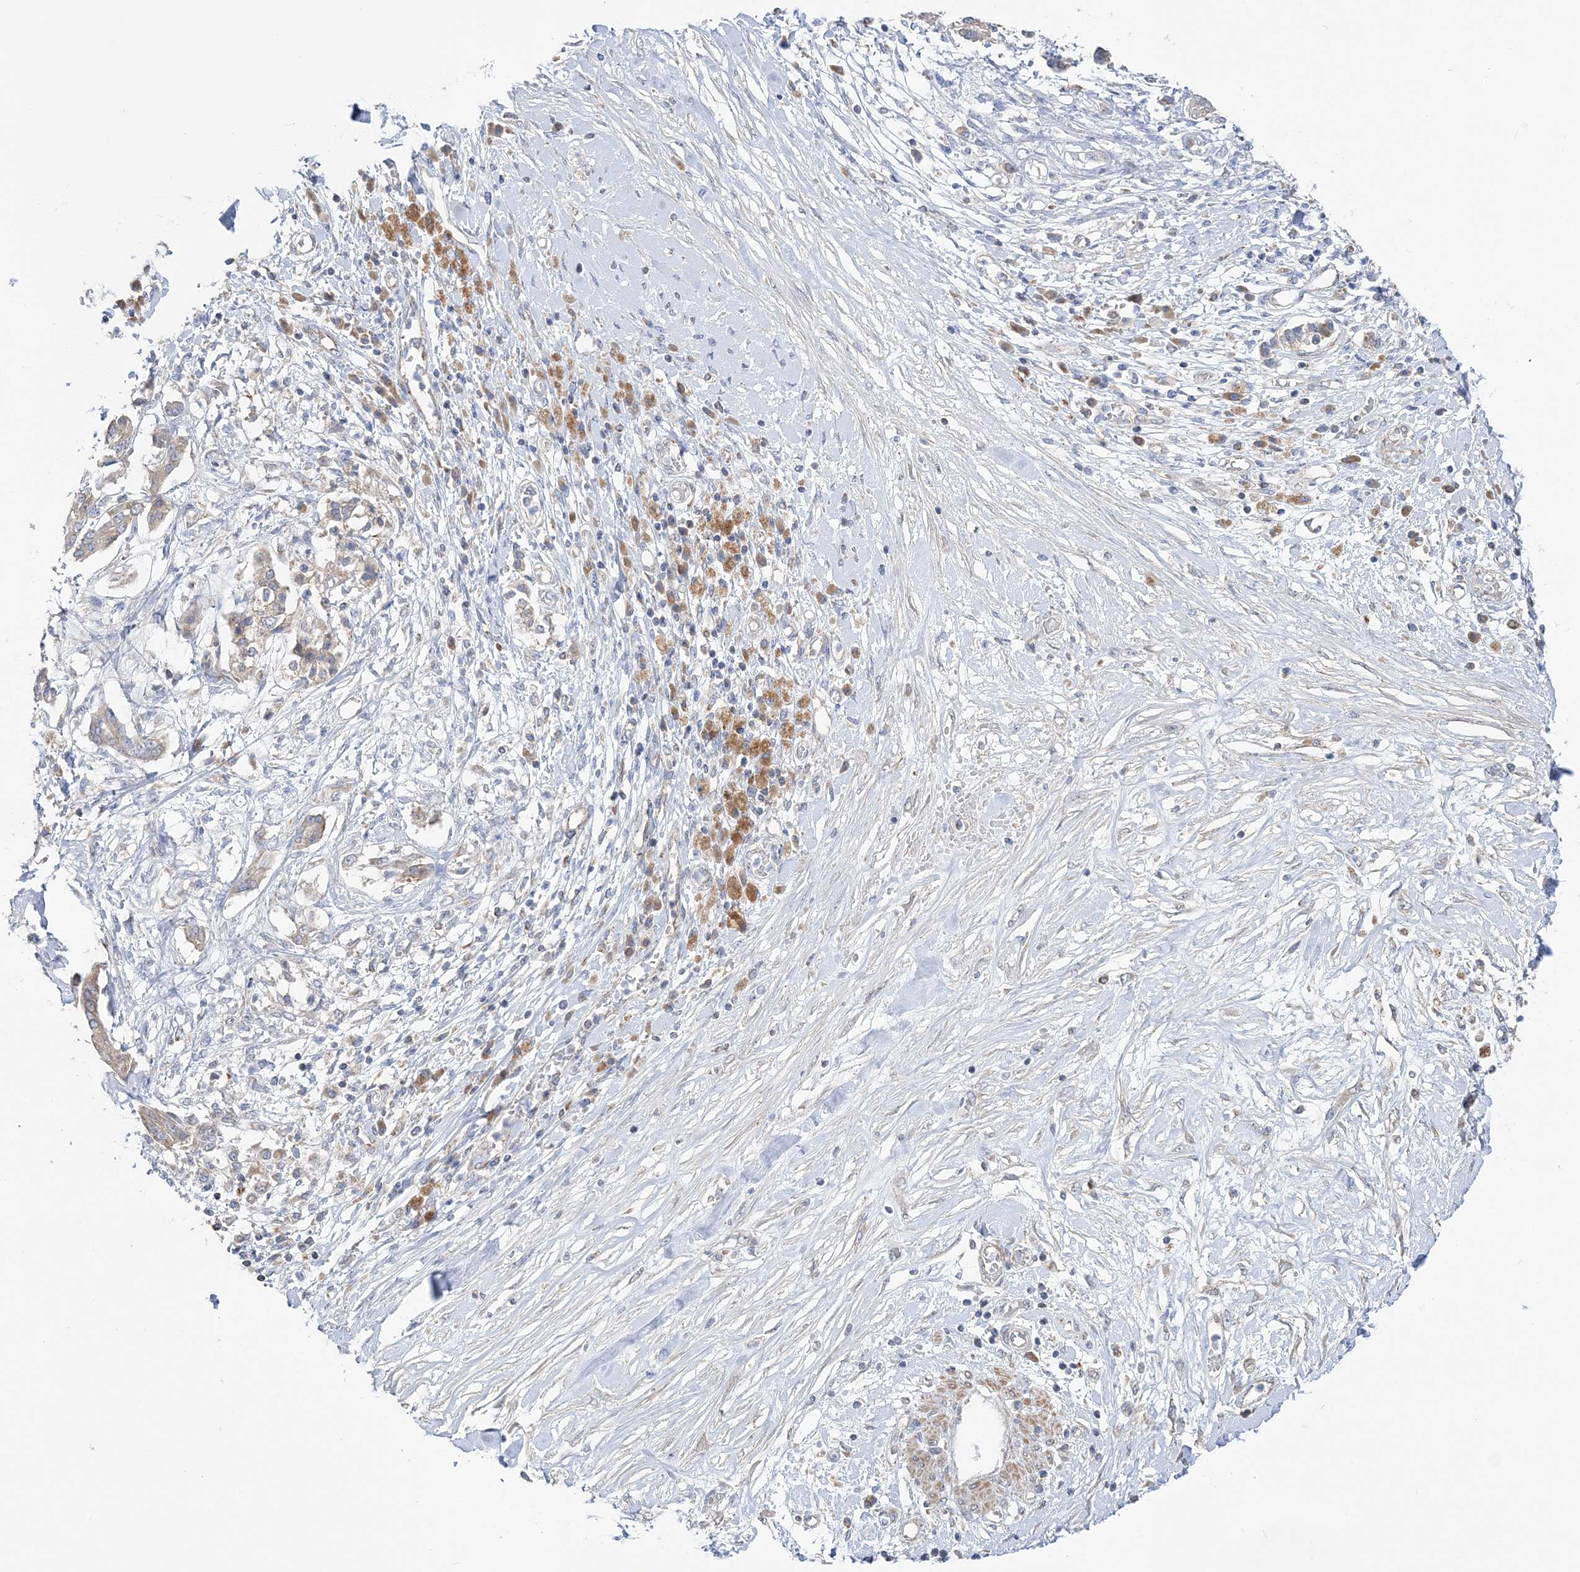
{"staining": {"intensity": "weak", "quantity": "25%-75%", "location": "cytoplasmic/membranous"}, "tissue": "pancreatic cancer", "cell_type": "Tumor cells", "image_type": "cancer", "snomed": [{"axis": "morphology", "description": "Inflammation, NOS"}, {"axis": "morphology", "description": "Adenocarcinoma, NOS"}, {"axis": "topography", "description": "Pancreas"}], "caption": "Pancreatic cancer was stained to show a protein in brown. There is low levels of weak cytoplasmic/membranous staining in approximately 25%-75% of tumor cells.", "gene": "MMADHC", "patient": {"sex": "female", "age": 56}}